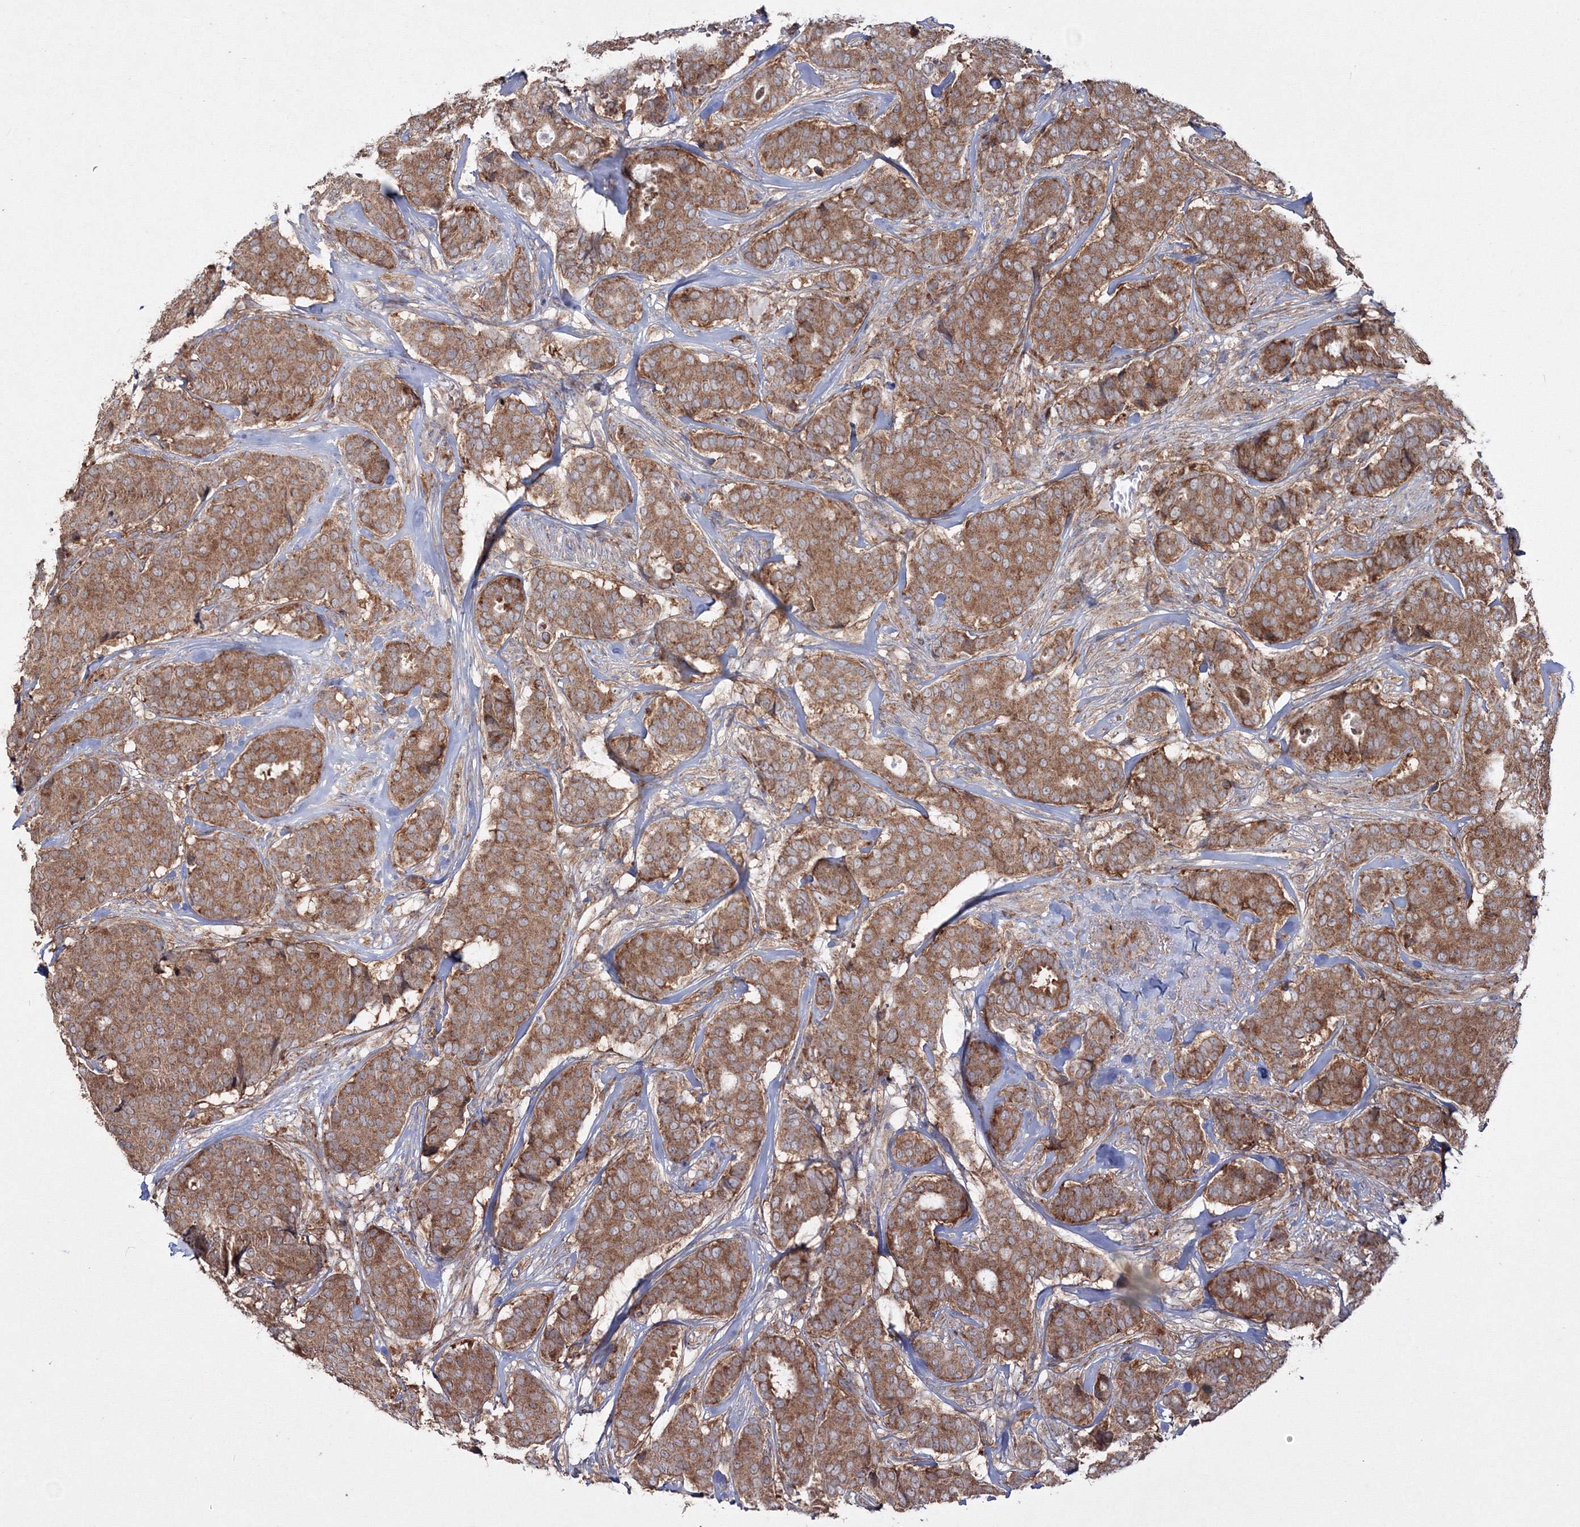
{"staining": {"intensity": "moderate", "quantity": ">75%", "location": "cytoplasmic/membranous"}, "tissue": "breast cancer", "cell_type": "Tumor cells", "image_type": "cancer", "snomed": [{"axis": "morphology", "description": "Duct carcinoma"}, {"axis": "topography", "description": "Breast"}], "caption": "An image of breast cancer (infiltrating ductal carcinoma) stained for a protein demonstrates moderate cytoplasmic/membranous brown staining in tumor cells. The staining was performed using DAB to visualize the protein expression in brown, while the nuclei were stained in blue with hematoxylin (Magnification: 20x).", "gene": "PEX13", "patient": {"sex": "female", "age": 75}}